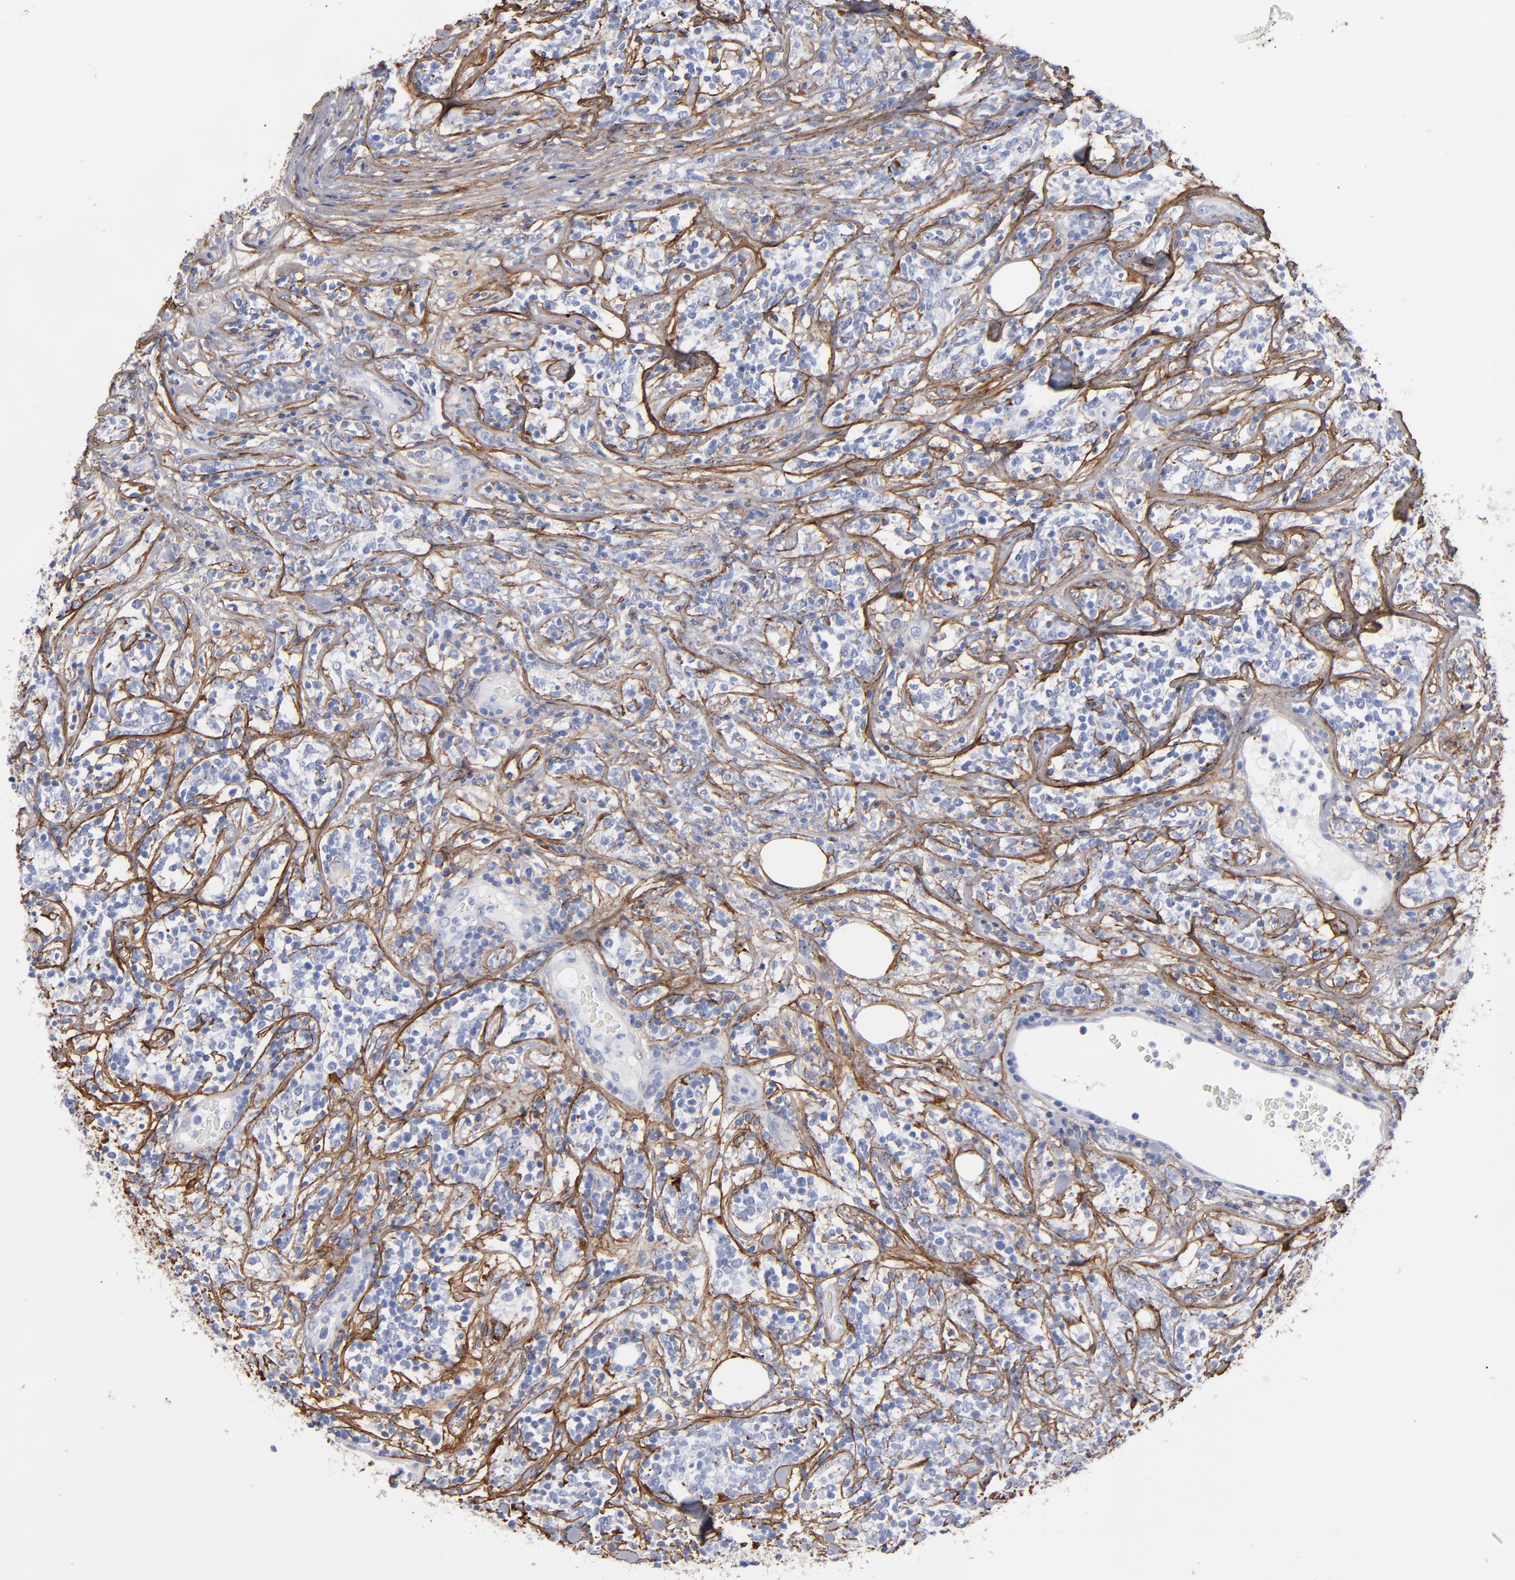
{"staining": {"intensity": "negative", "quantity": "none", "location": "none"}, "tissue": "lymphoma", "cell_type": "Tumor cells", "image_type": "cancer", "snomed": [{"axis": "morphology", "description": "Malignant lymphoma, non-Hodgkin's type, High grade"}, {"axis": "topography", "description": "Lymph node"}], "caption": "Image shows no significant protein positivity in tumor cells of high-grade malignant lymphoma, non-Hodgkin's type. (Brightfield microscopy of DAB (3,3'-diaminobenzidine) IHC at high magnification).", "gene": "EMILIN1", "patient": {"sex": "female", "age": 84}}